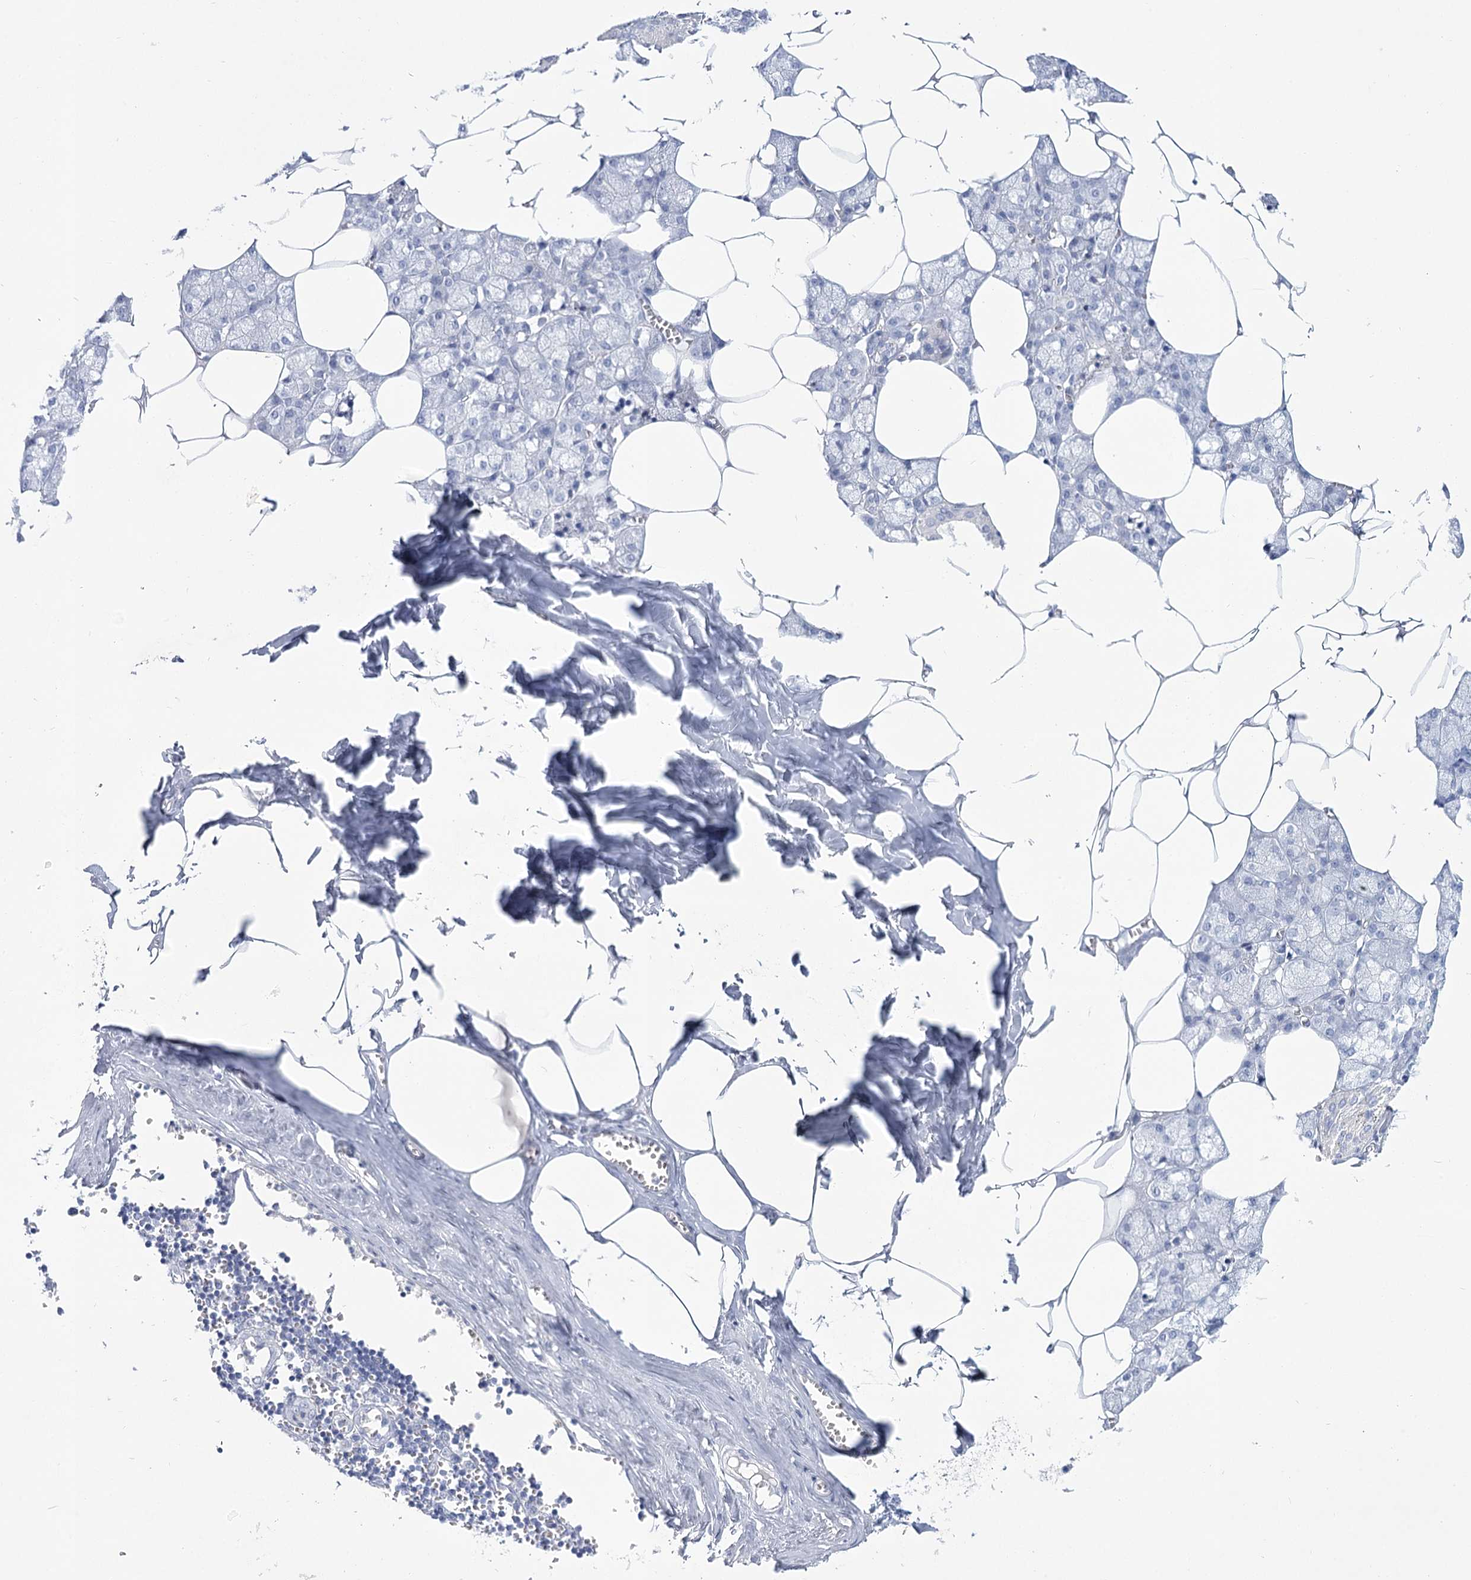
{"staining": {"intensity": "negative", "quantity": "none", "location": "none"}, "tissue": "salivary gland", "cell_type": "Glandular cells", "image_type": "normal", "snomed": [{"axis": "morphology", "description": "Normal tissue, NOS"}, {"axis": "topography", "description": "Salivary gland"}], "caption": "This is a photomicrograph of immunohistochemistry (IHC) staining of unremarkable salivary gland, which shows no positivity in glandular cells. (IHC, brightfield microscopy, high magnification).", "gene": "RNF186", "patient": {"sex": "male", "age": 62}}